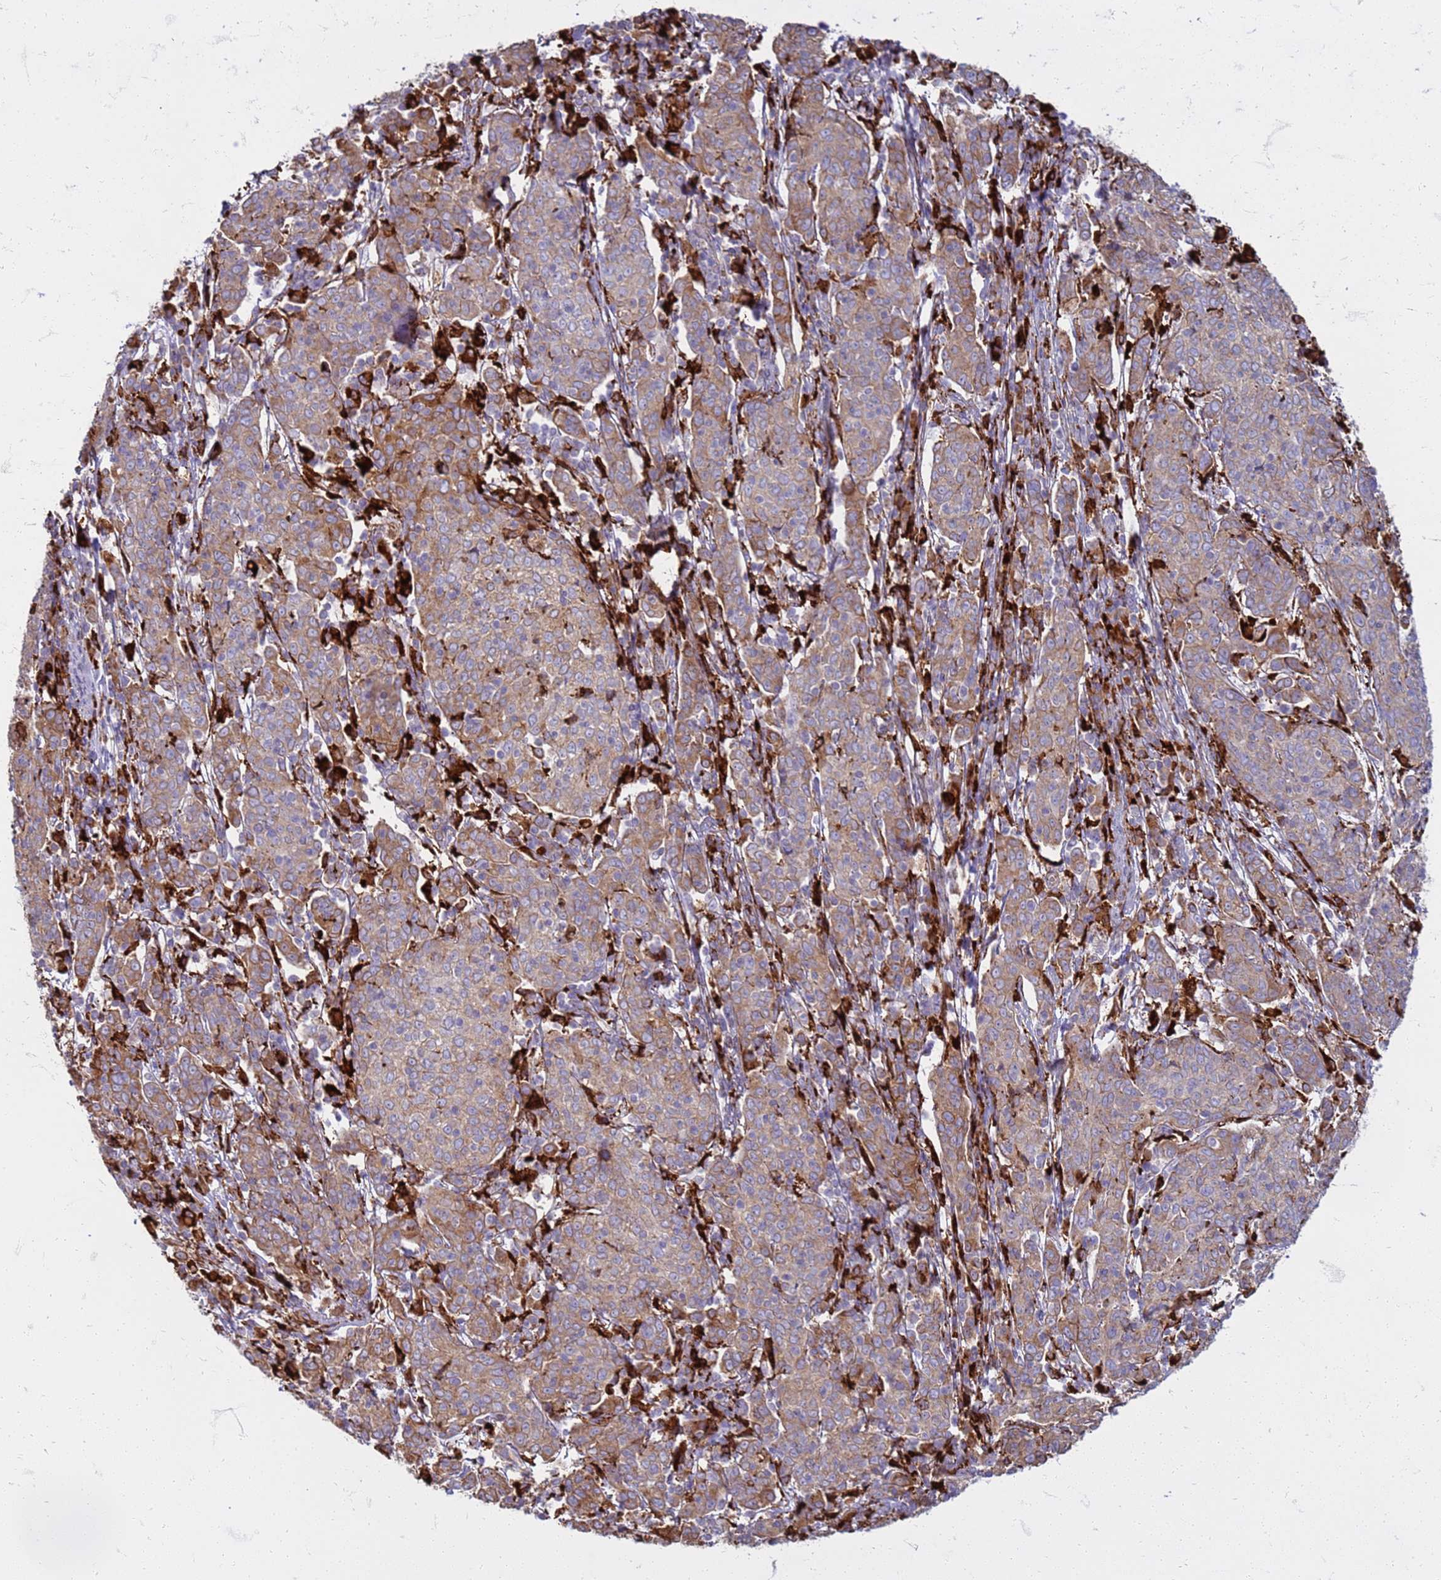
{"staining": {"intensity": "weak", "quantity": "25%-75%", "location": "cytoplasmic/membranous"}, "tissue": "cervical cancer", "cell_type": "Tumor cells", "image_type": "cancer", "snomed": [{"axis": "morphology", "description": "Squamous cell carcinoma, NOS"}, {"axis": "topography", "description": "Cervix"}], "caption": "This is an image of immunohistochemistry staining of squamous cell carcinoma (cervical), which shows weak staining in the cytoplasmic/membranous of tumor cells.", "gene": "PDK3", "patient": {"sex": "female", "age": 67}}